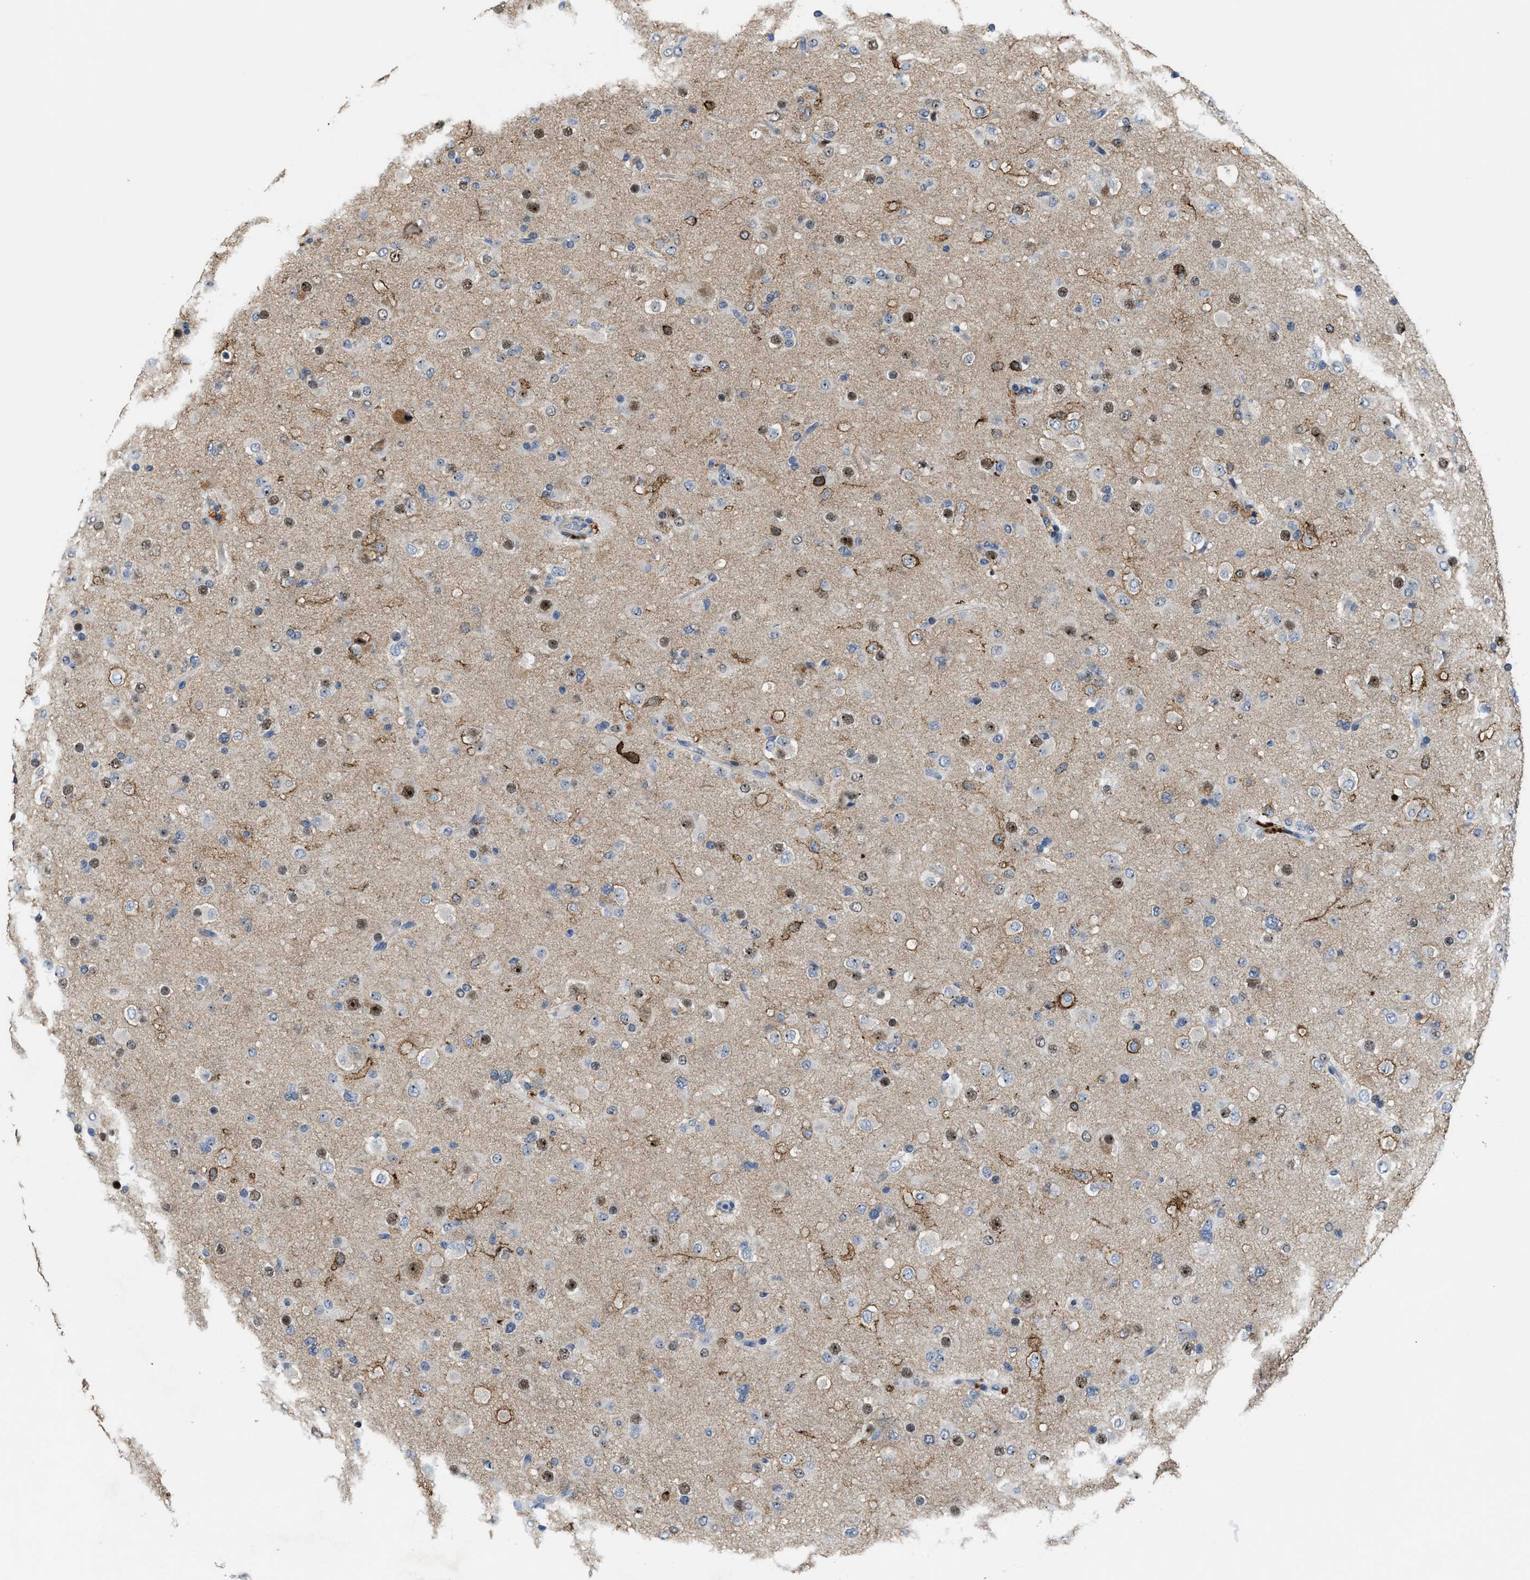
{"staining": {"intensity": "strong", "quantity": "<25%", "location": "nuclear"}, "tissue": "glioma", "cell_type": "Tumor cells", "image_type": "cancer", "snomed": [{"axis": "morphology", "description": "Glioma, malignant, Low grade"}, {"axis": "topography", "description": "Brain"}], "caption": "Immunohistochemical staining of glioma exhibits medium levels of strong nuclear protein staining in approximately <25% of tumor cells. (Stains: DAB in brown, nuclei in blue, Microscopy: brightfield microscopy at high magnification).", "gene": "ZNF783", "patient": {"sex": "male", "age": 65}}